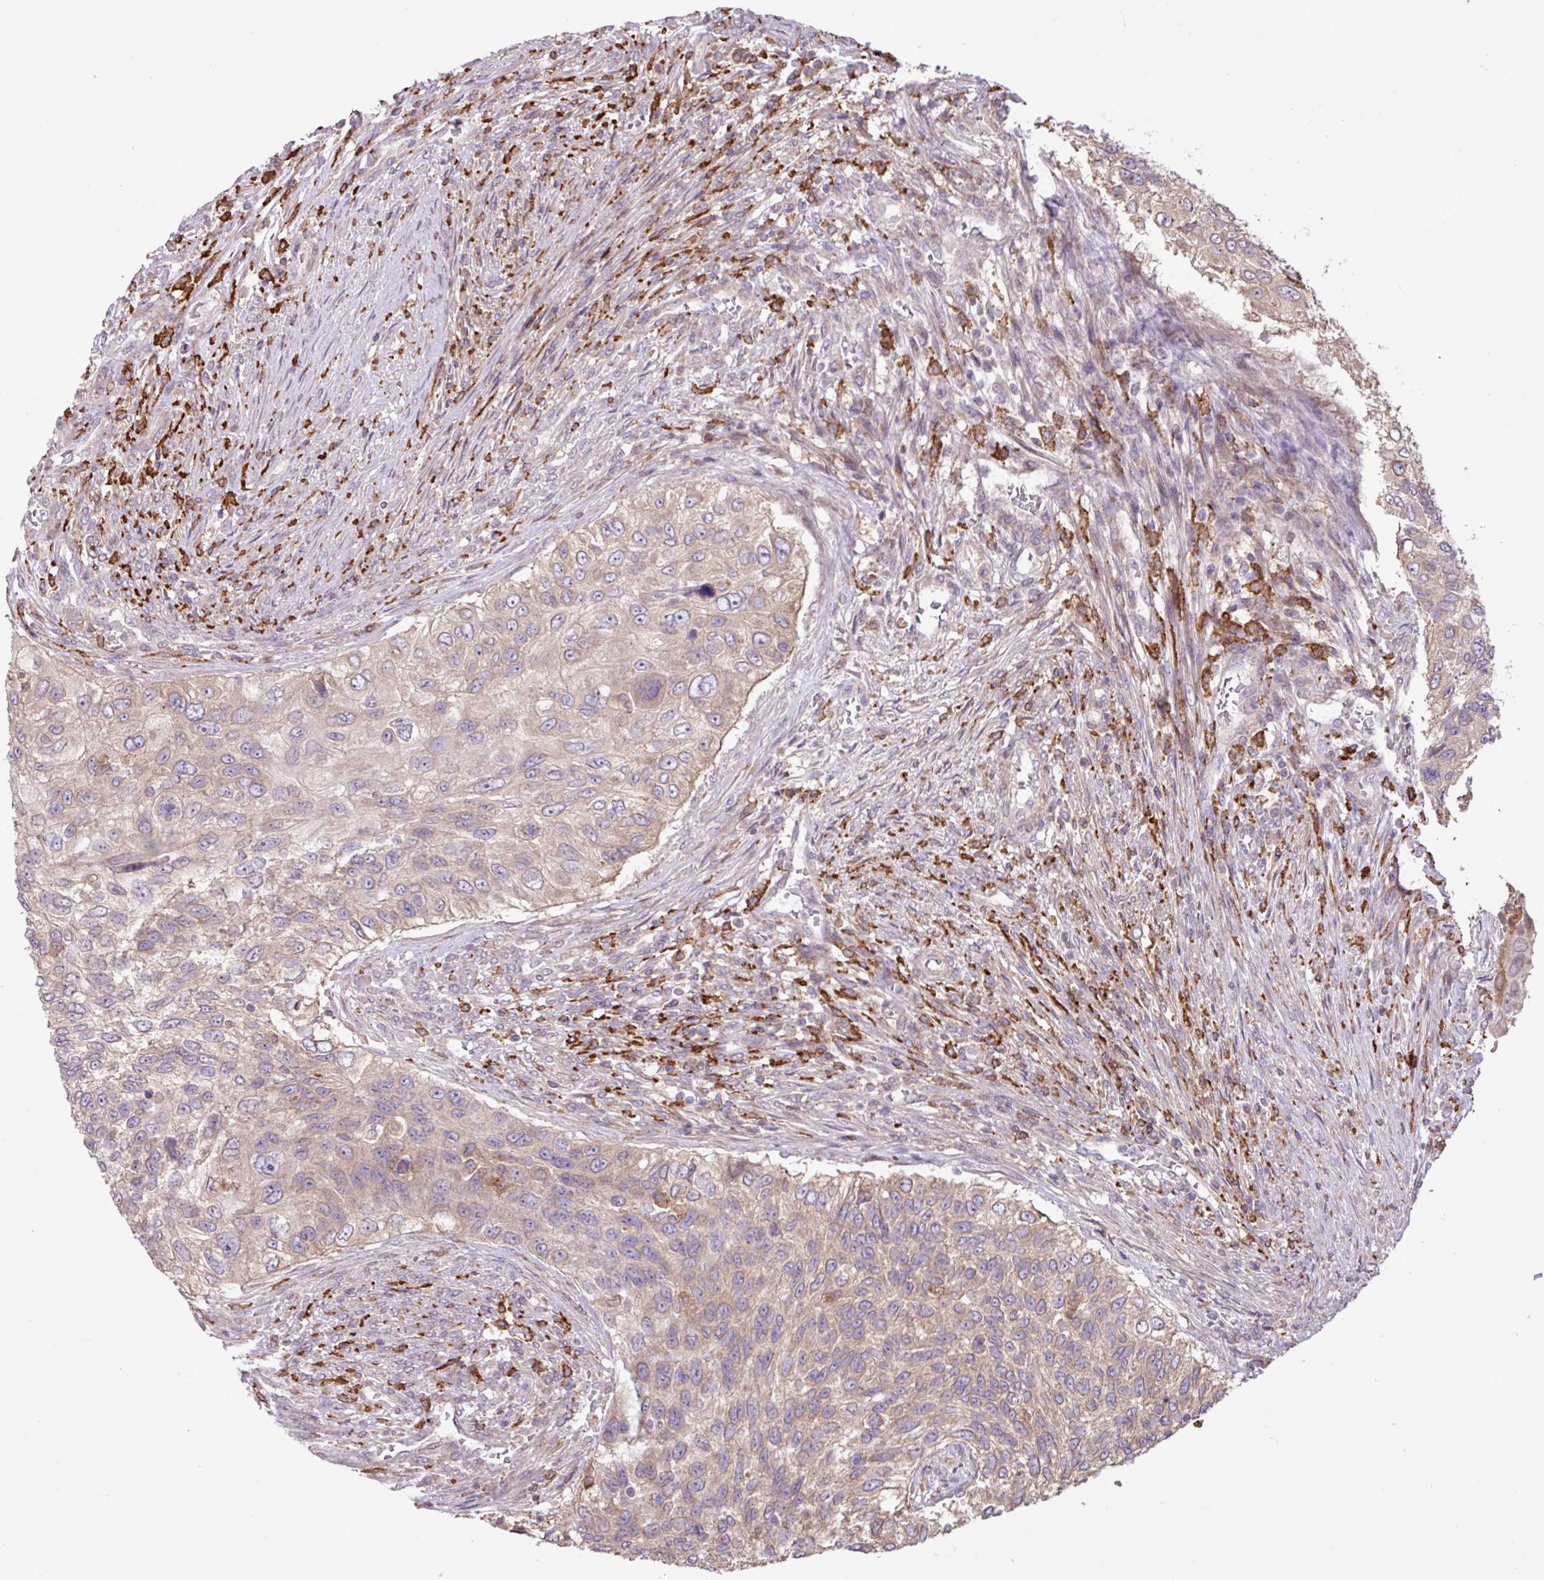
{"staining": {"intensity": "moderate", "quantity": "<25%", "location": "cytoplasmic/membranous"}, "tissue": "urothelial cancer", "cell_type": "Tumor cells", "image_type": "cancer", "snomed": [{"axis": "morphology", "description": "Urothelial carcinoma, High grade"}, {"axis": "topography", "description": "Urinary bladder"}], "caption": "Tumor cells reveal low levels of moderate cytoplasmic/membranous staining in about <25% of cells in urothelial cancer.", "gene": "ARHGEF25", "patient": {"sex": "female", "age": 60}}